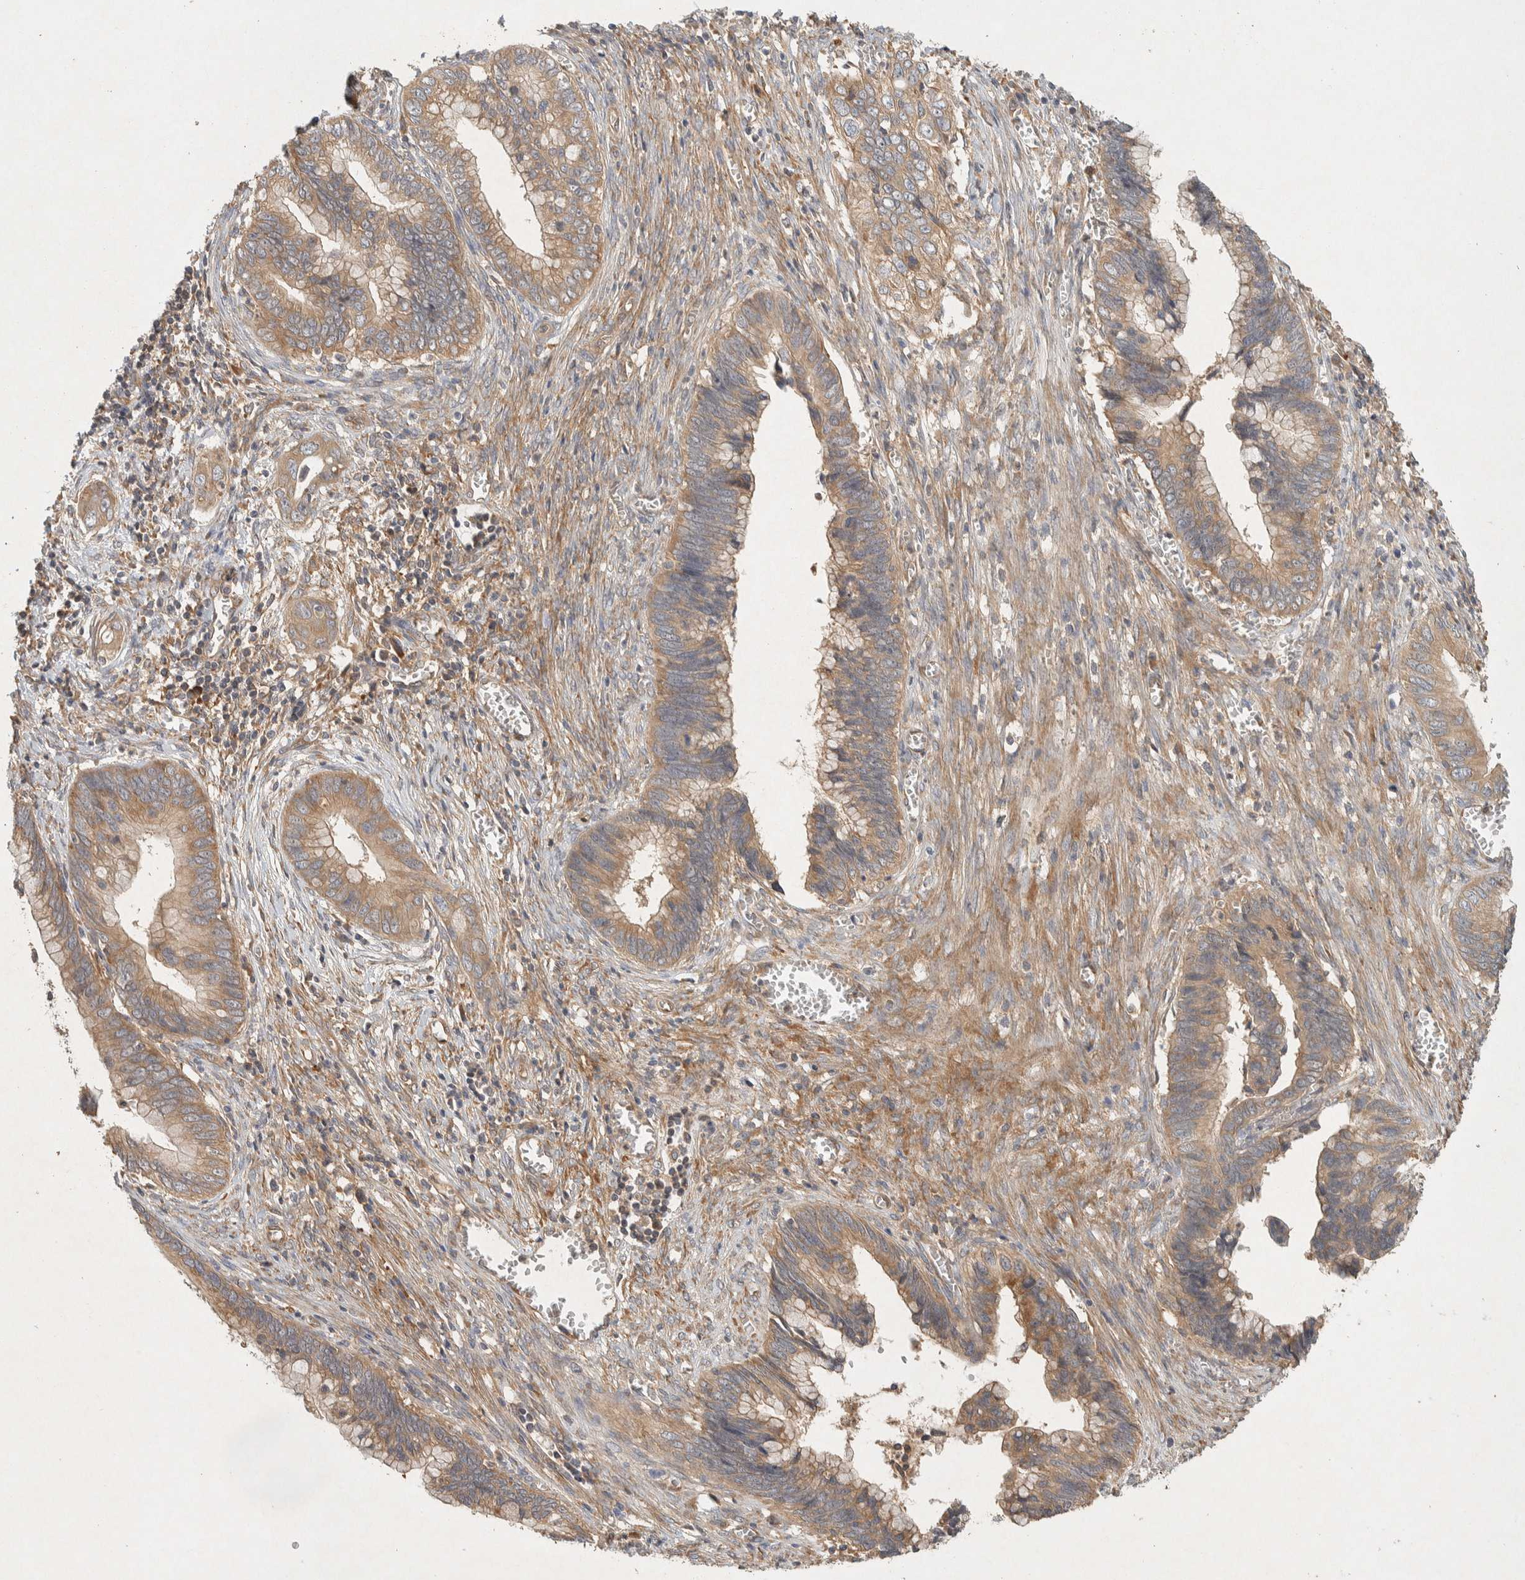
{"staining": {"intensity": "moderate", "quantity": ">75%", "location": "cytoplasmic/membranous"}, "tissue": "cervical cancer", "cell_type": "Tumor cells", "image_type": "cancer", "snomed": [{"axis": "morphology", "description": "Adenocarcinoma, NOS"}, {"axis": "topography", "description": "Cervix"}], "caption": "Immunohistochemistry (IHC) micrograph of neoplastic tissue: cervical cancer stained using immunohistochemistry shows medium levels of moderate protein expression localized specifically in the cytoplasmic/membranous of tumor cells, appearing as a cytoplasmic/membranous brown color.", "gene": "PXK", "patient": {"sex": "female", "age": 44}}